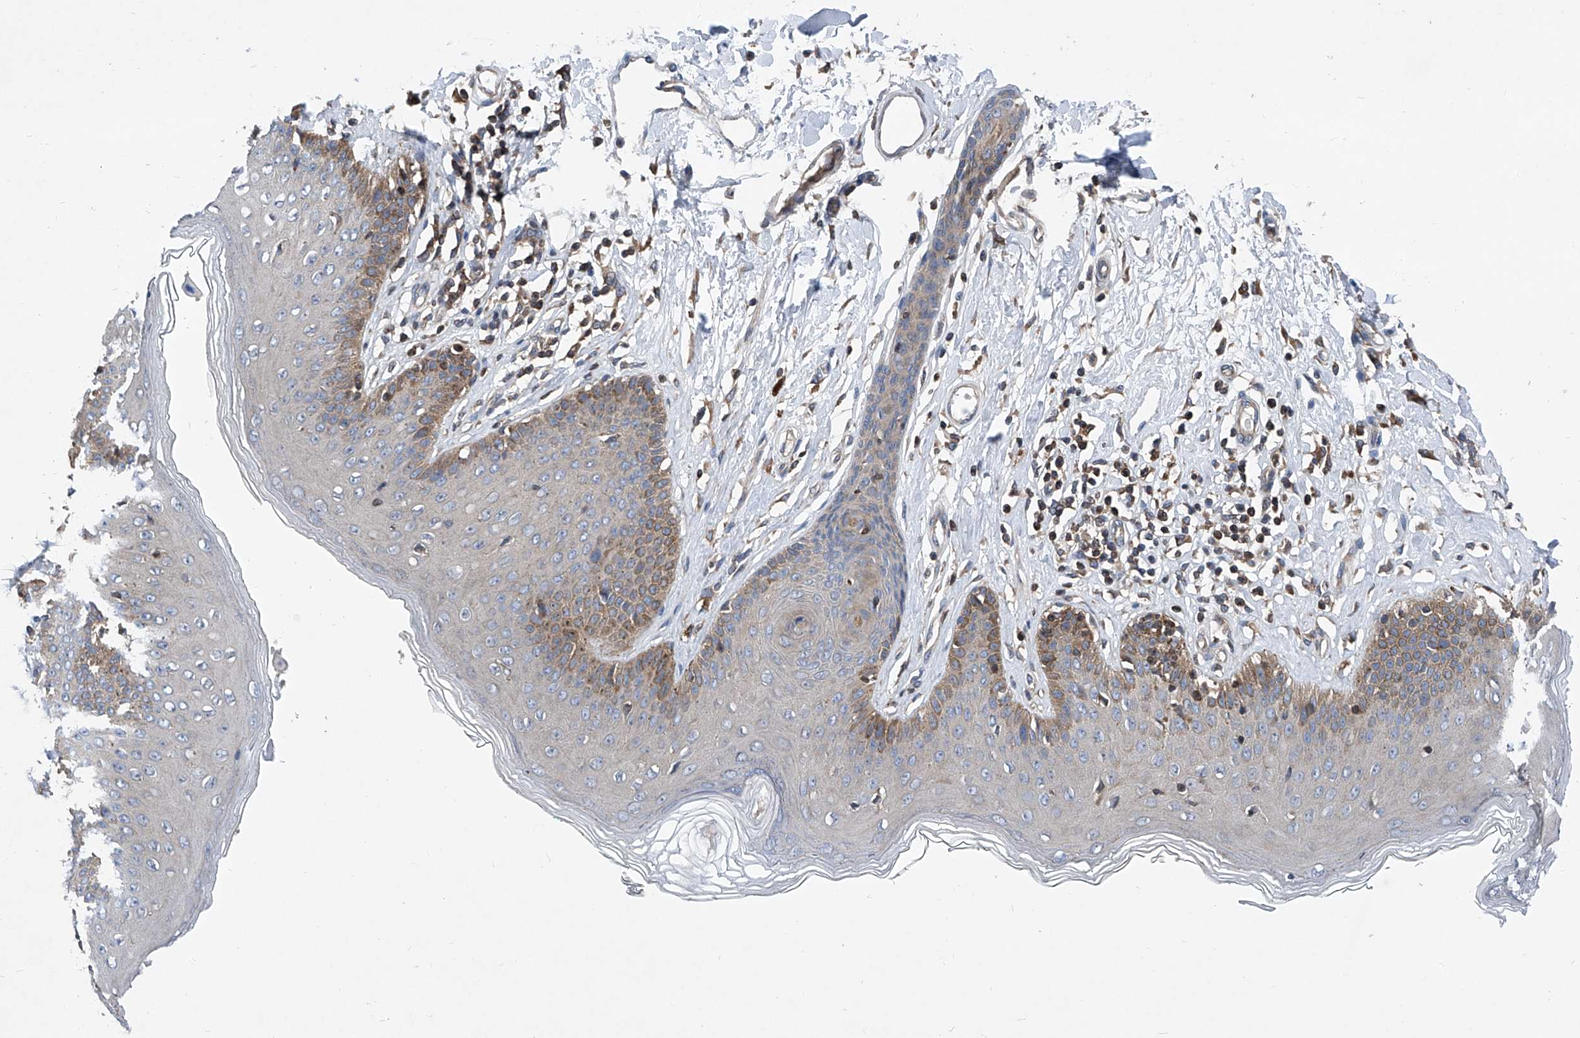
{"staining": {"intensity": "moderate", "quantity": "25%-75%", "location": "cytoplasmic/membranous"}, "tissue": "skin", "cell_type": "Epidermal cells", "image_type": "normal", "snomed": [{"axis": "morphology", "description": "Normal tissue, NOS"}, {"axis": "morphology", "description": "Squamous cell carcinoma, NOS"}, {"axis": "topography", "description": "Vulva"}], "caption": "The image reveals immunohistochemical staining of unremarkable skin. There is moderate cytoplasmic/membranous positivity is present in approximately 25%-75% of epidermal cells.", "gene": "TRIM38", "patient": {"sex": "female", "age": 85}}